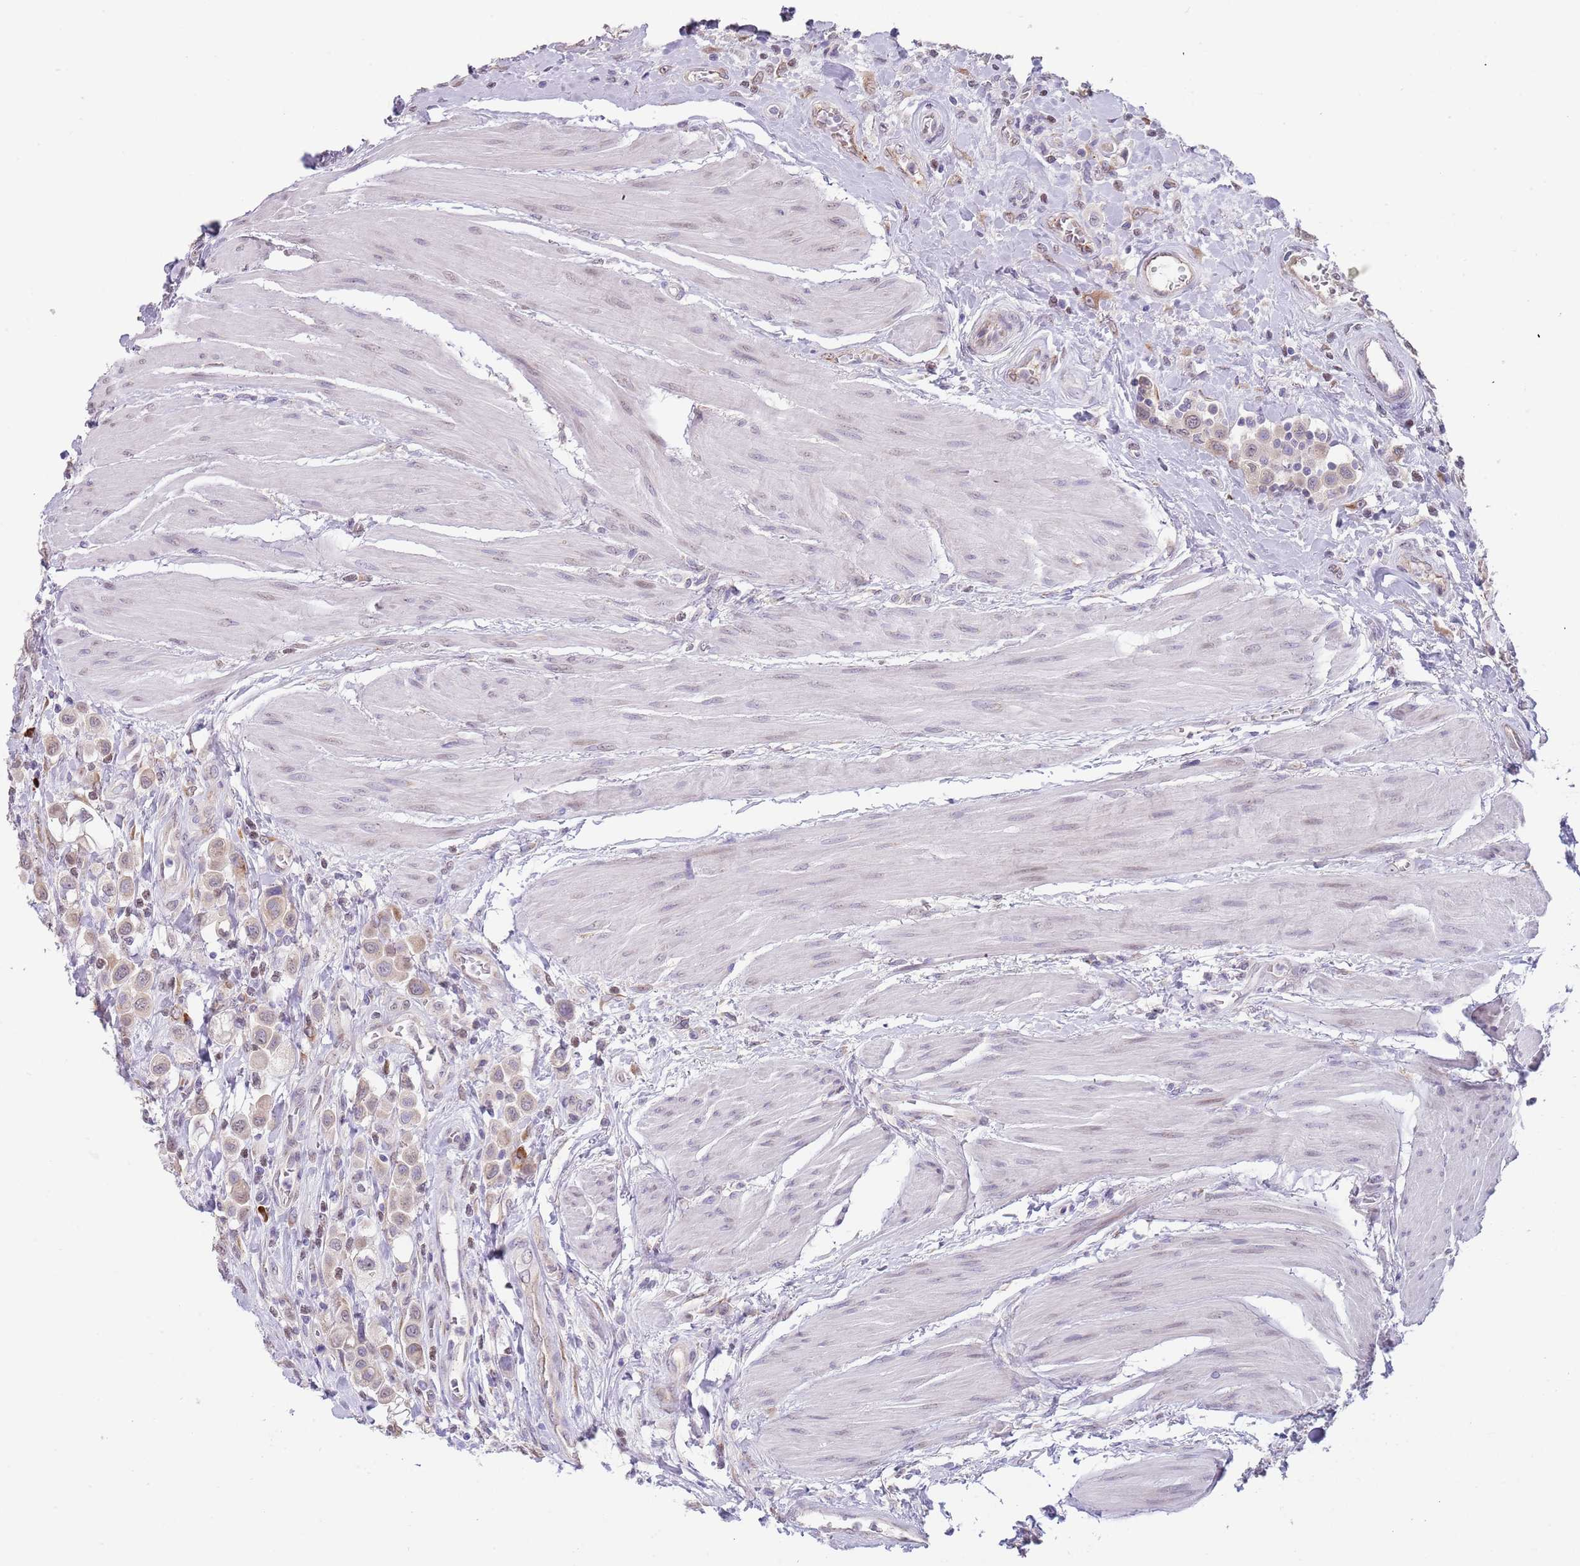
{"staining": {"intensity": "weak", "quantity": ">75%", "location": "cytoplasmic/membranous"}, "tissue": "urothelial cancer", "cell_type": "Tumor cells", "image_type": "cancer", "snomed": [{"axis": "morphology", "description": "Urothelial carcinoma, High grade"}, {"axis": "topography", "description": "Urinary bladder"}], "caption": "Protein staining reveals weak cytoplasmic/membranous positivity in approximately >75% of tumor cells in high-grade urothelial carcinoma. Nuclei are stained in blue.", "gene": "TNRC6C", "patient": {"sex": "male", "age": 50}}